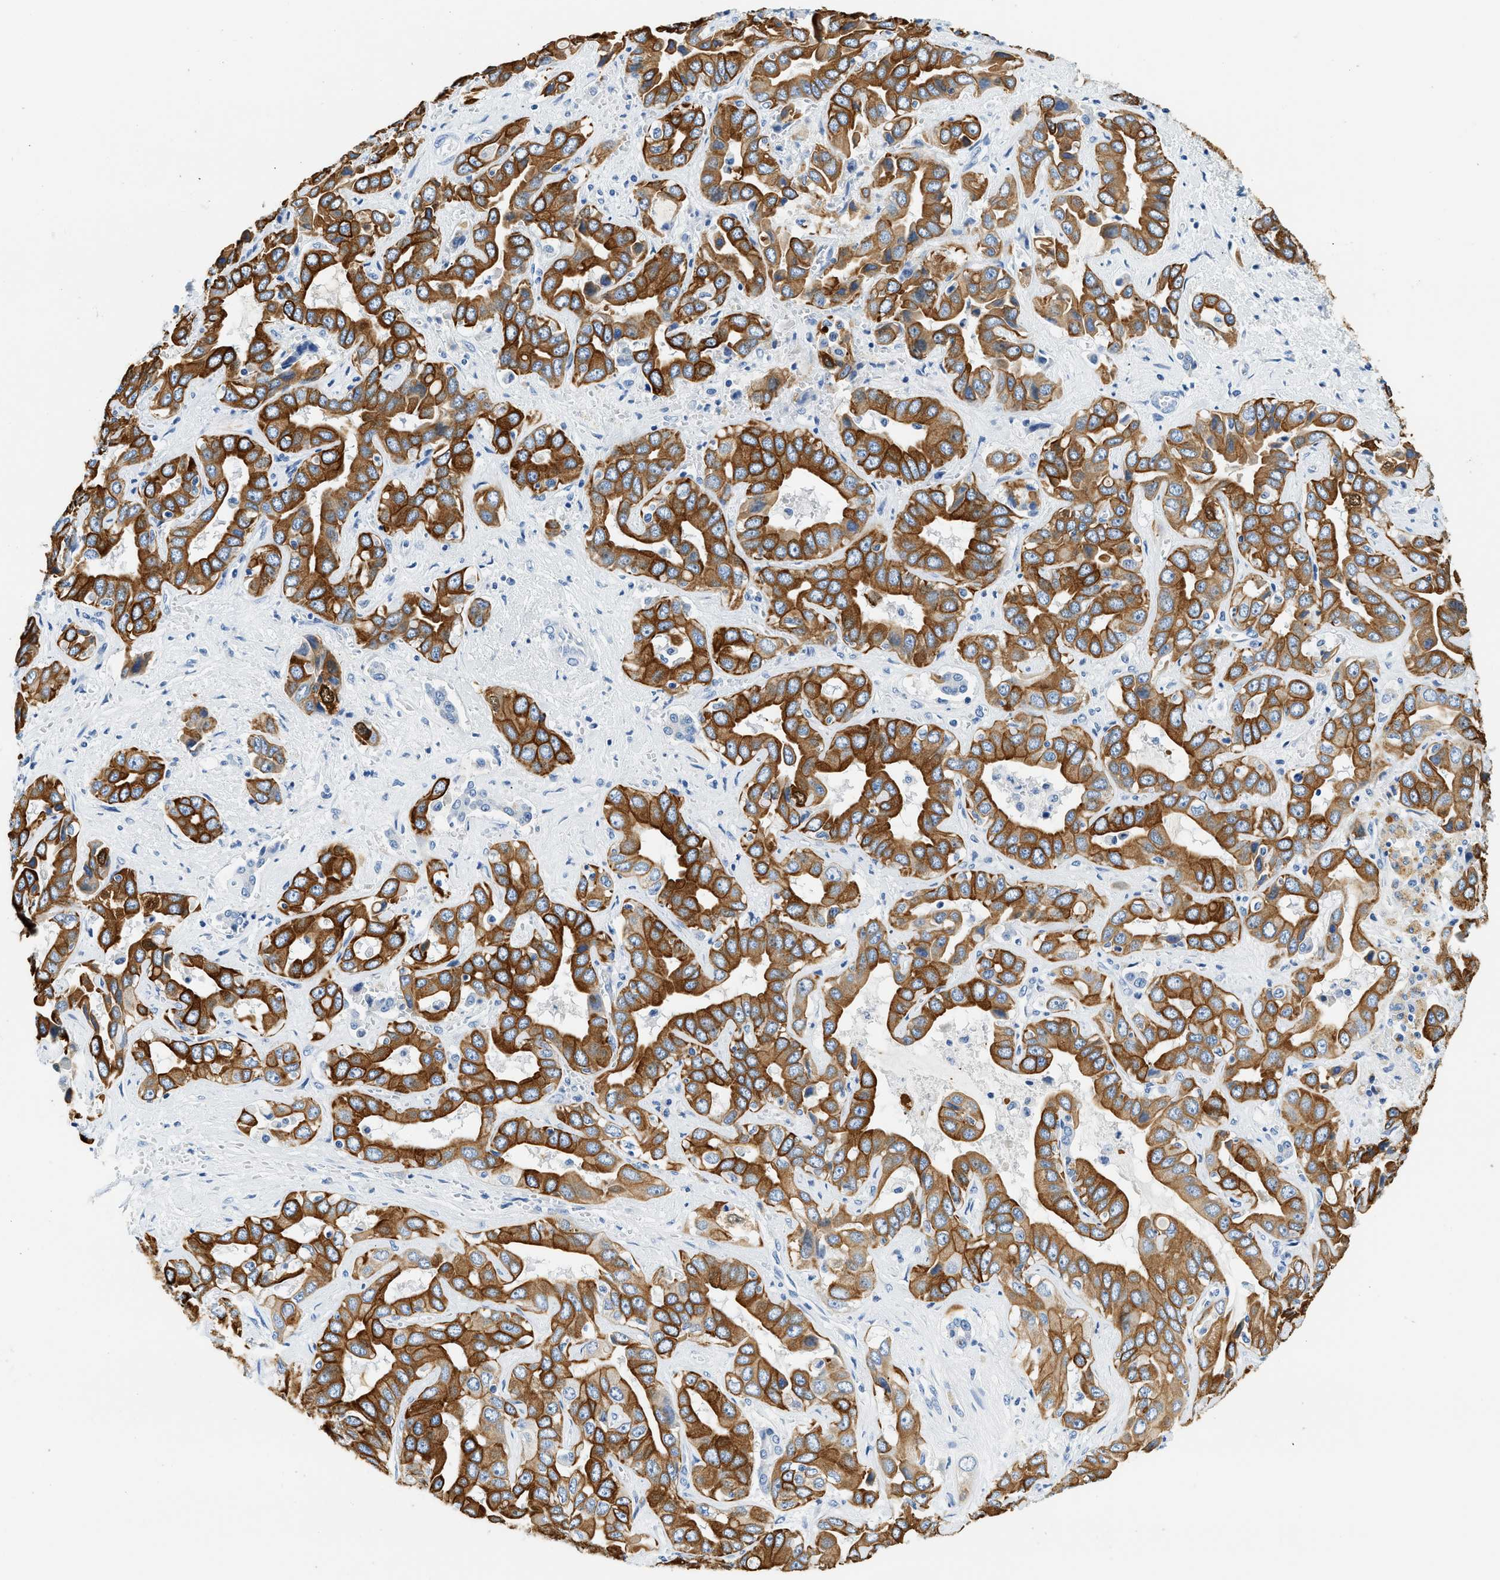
{"staining": {"intensity": "strong", "quantity": ">75%", "location": "cytoplasmic/membranous"}, "tissue": "liver cancer", "cell_type": "Tumor cells", "image_type": "cancer", "snomed": [{"axis": "morphology", "description": "Cholangiocarcinoma"}, {"axis": "topography", "description": "Liver"}], "caption": "IHC photomicrograph of neoplastic tissue: cholangiocarcinoma (liver) stained using immunohistochemistry shows high levels of strong protein expression localized specifically in the cytoplasmic/membranous of tumor cells, appearing as a cytoplasmic/membranous brown color.", "gene": "STXBP2", "patient": {"sex": "female", "age": 52}}